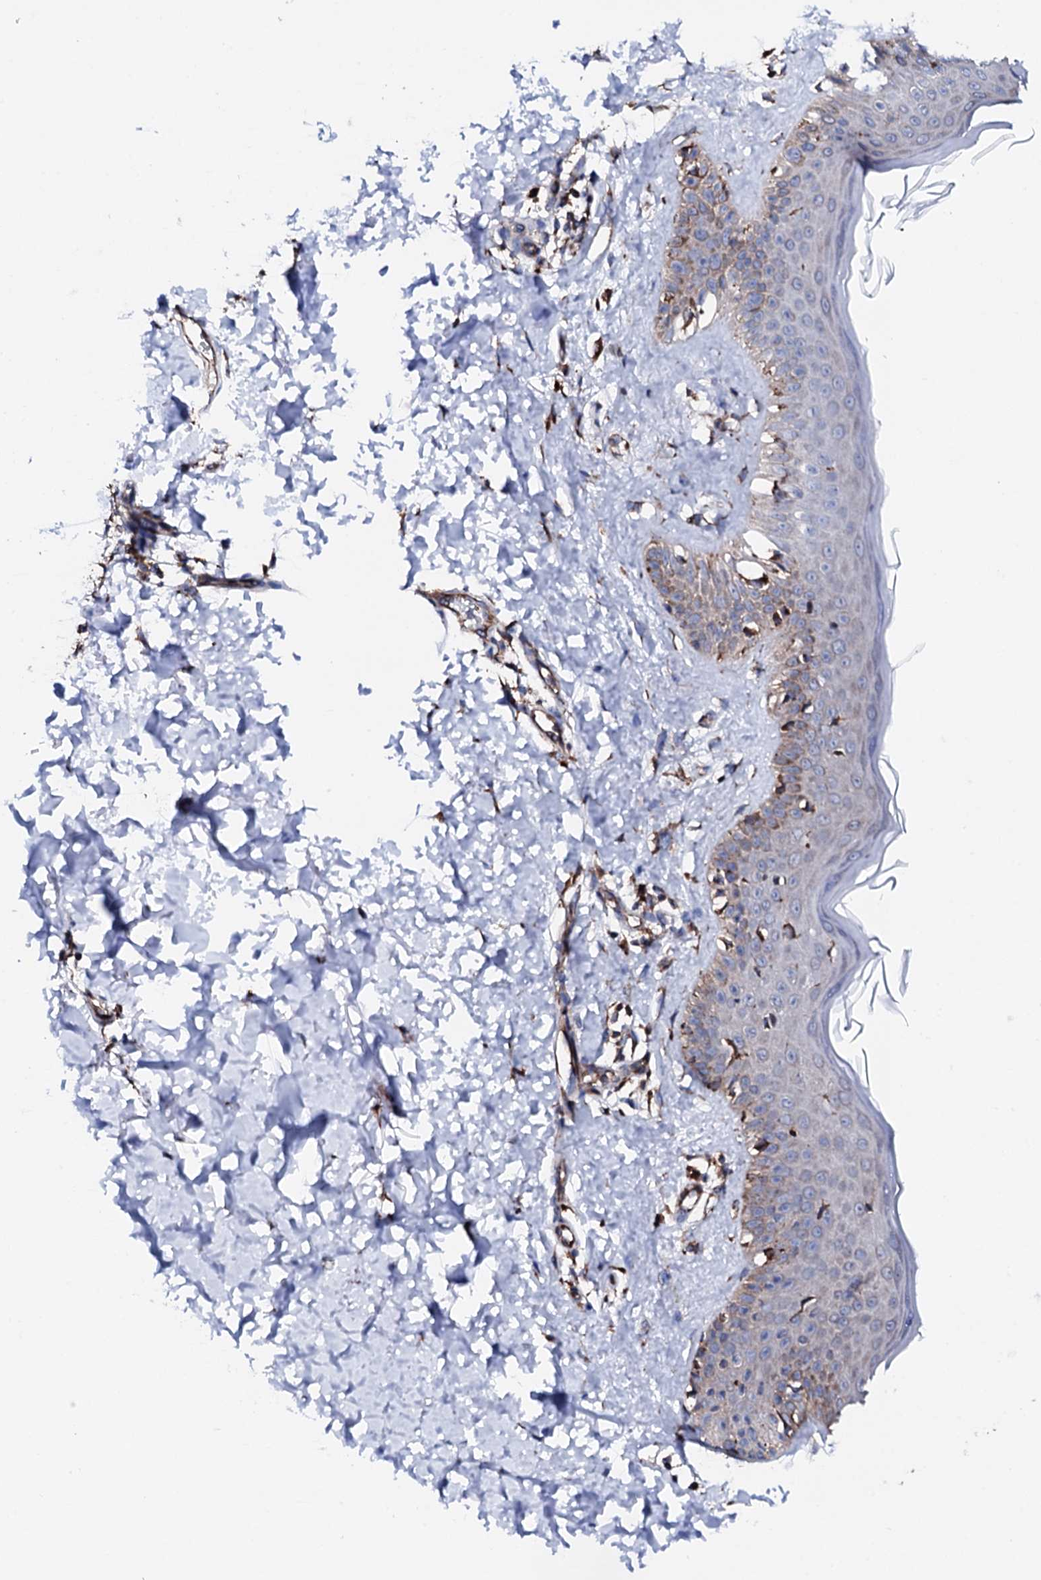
{"staining": {"intensity": "moderate", "quantity": ">75%", "location": "cytoplasmic/membranous"}, "tissue": "skin", "cell_type": "Fibroblasts", "image_type": "normal", "snomed": [{"axis": "morphology", "description": "Normal tissue, NOS"}, {"axis": "topography", "description": "Skin"}], "caption": "This is an image of IHC staining of unremarkable skin, which shows moderate positivity in the cytoplasmic/membranous of fibroblasts.", "gene": "AMDHD1", "patient": {"sex": "male", "age": 52}}